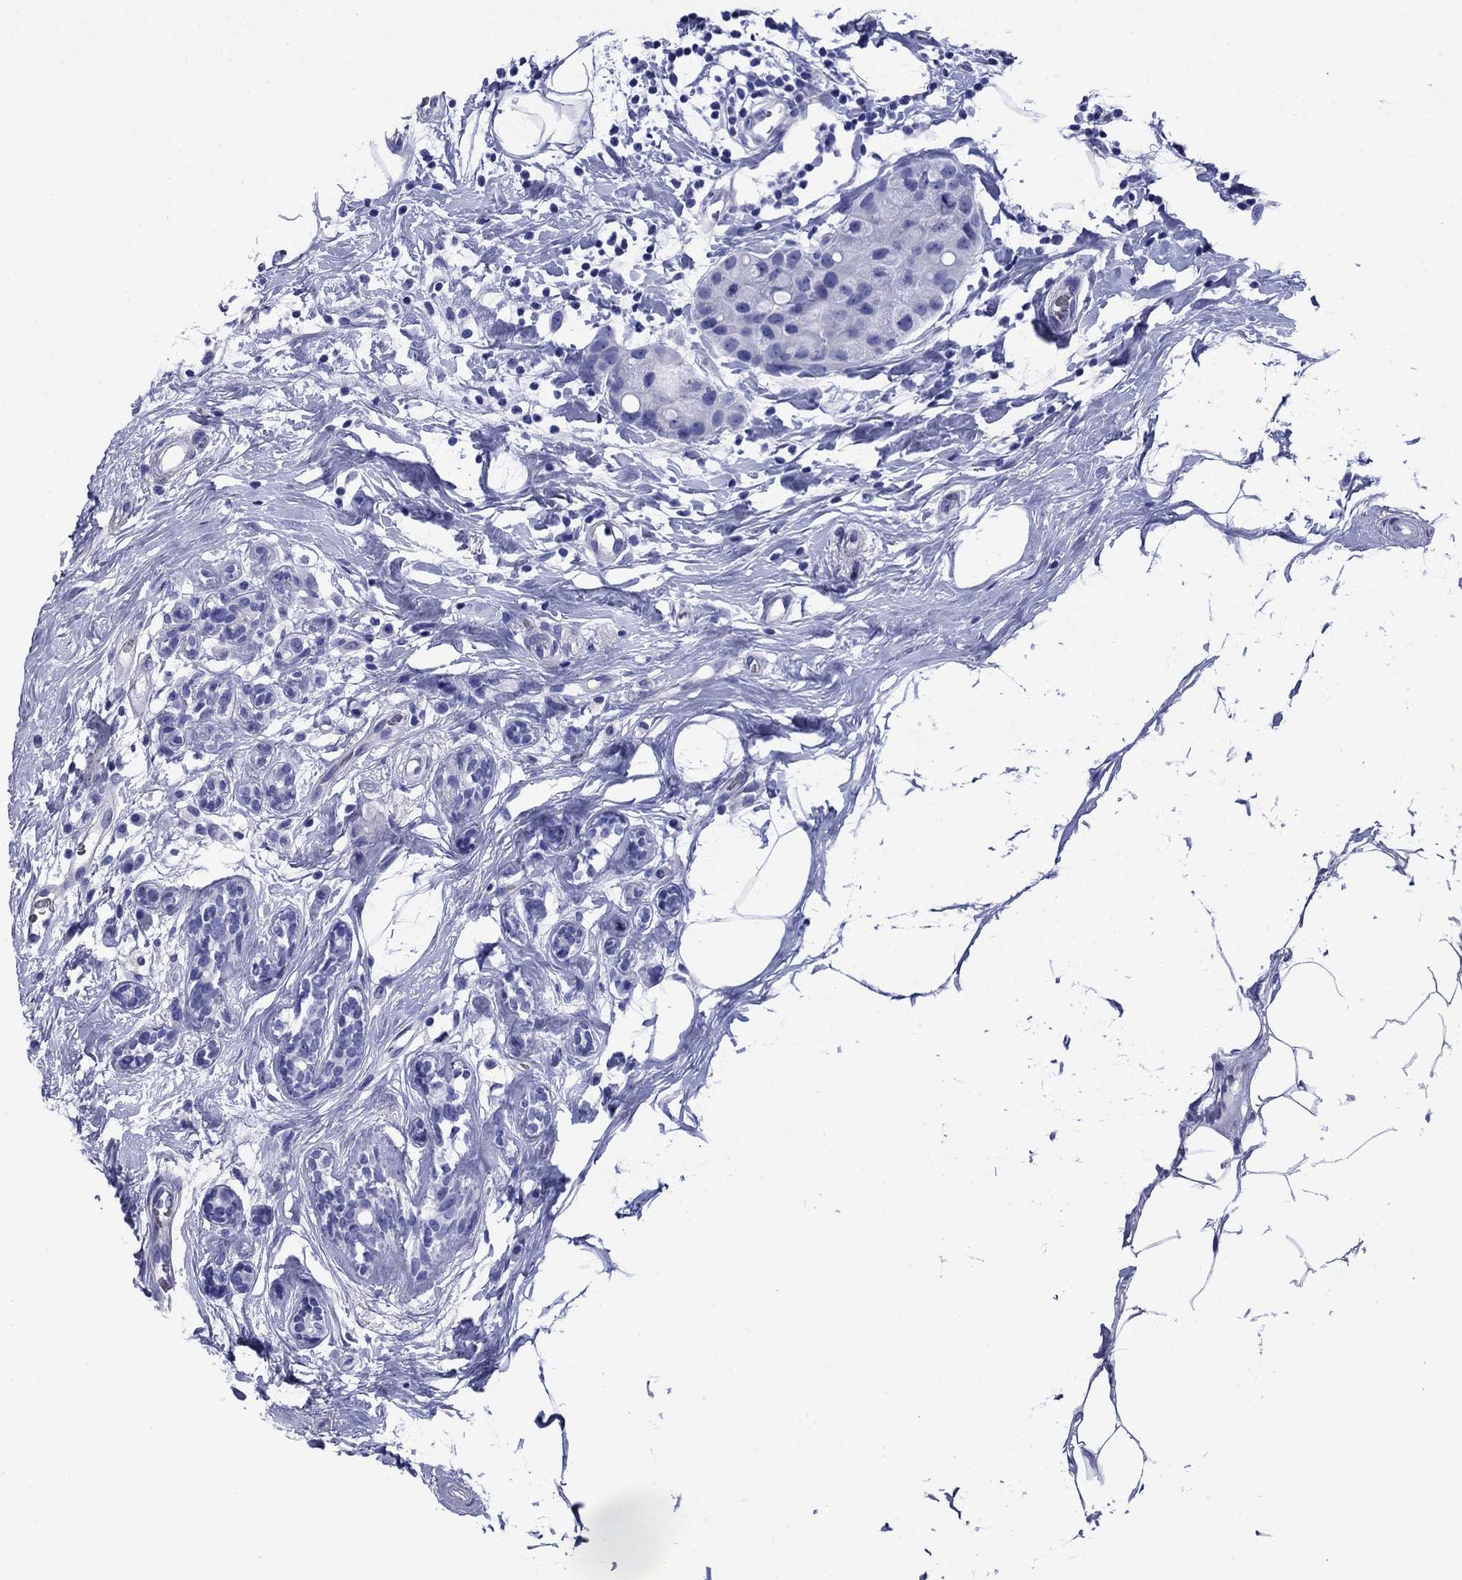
{"staining": {"intensity": "negative", "quantity": "none", "location": "none"}, "tissue": "breast cancer", "cell_type": "Tumor cells", "image_type": "cancer", "snomed": [{"axis": "morphology", "description": "Duct carcinoma"}, {"axis": "topography", "description": "Breast"}], "caption": "Immunohistochemistry micrograph of neoplastic tissue: breast invasive ductal carcinoma stained with DAB (3,3'-diaminobenzidine) shows no significant protein expression in tumor cells. (Brightfield microscopy of DAB (3,3'-diaminobenzidine) IHC at high magnification).", "gene": "SLC1A2", "patient": {"sex": "female", "age": 45}}